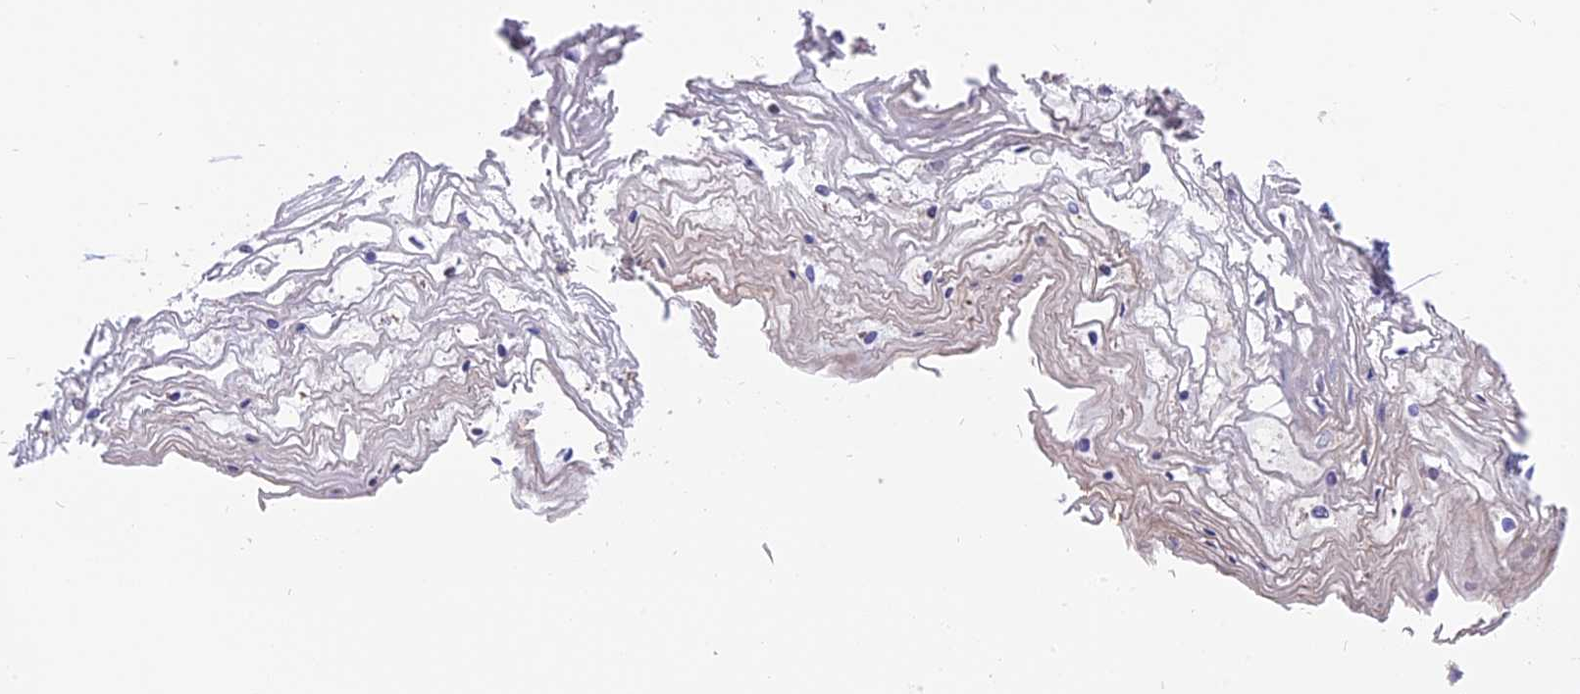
{"staining": {"intensity": "weak", "quantity": "25%-75%", "location": "cytoplasmic/membranous"}, "tissue": "vagina", "cell_type": "Squamous epithelial cells", "image_type": "normal", "snomed": [{"axis": "morphology", "description": "Normal tissue, NOS"}, {"axis": "topography", "description": "Vagina"}], "caption": "Immunohistochemical staining of normal human vagina shows low levels of weak cytoplasmic/membranous staining in about 25%-75% of squamous epithelial cells.", "gene": "IL21R", "patient": {"sex": "female", "age": 68}}